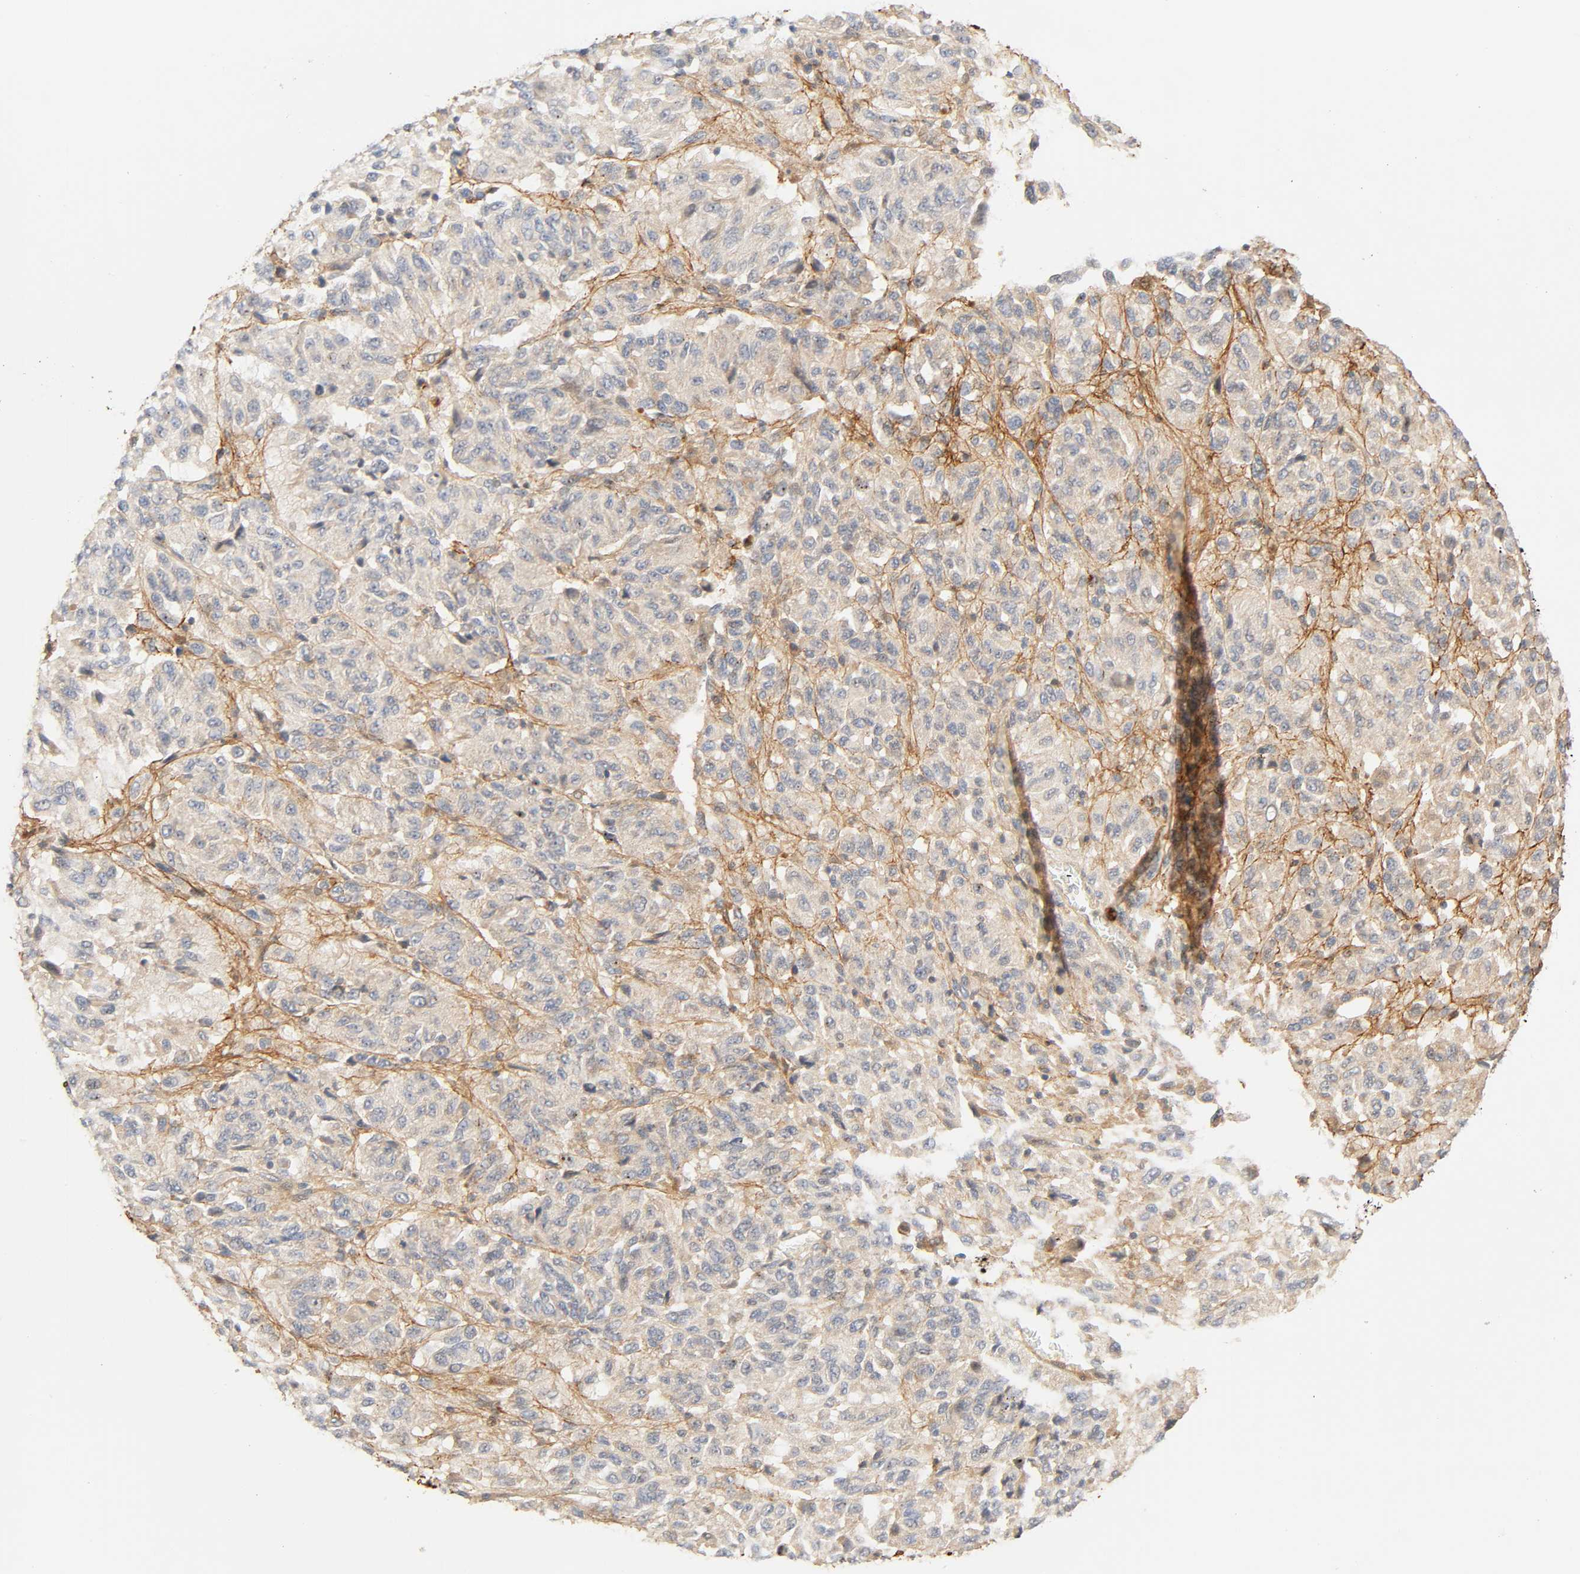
{"staining": {"intensity": "negative", "quantity": "none", "location": "none"}, "tissue": "melanoma", "cell_type": "Tumor cells", "image_type": "cancer", "snomed": [{"axis": "morphology", "description": "Malignant melanoma, Metastatic site"}, {"axis": "topography", "description": "Lung"}], "caption": "Immunohistochemical staining of human malignant melanoma (metastatic site) reveals no significant expression in tumor cells.", "gene": "CACNA1G", "patient": {"sex": "male", "age": 64}}